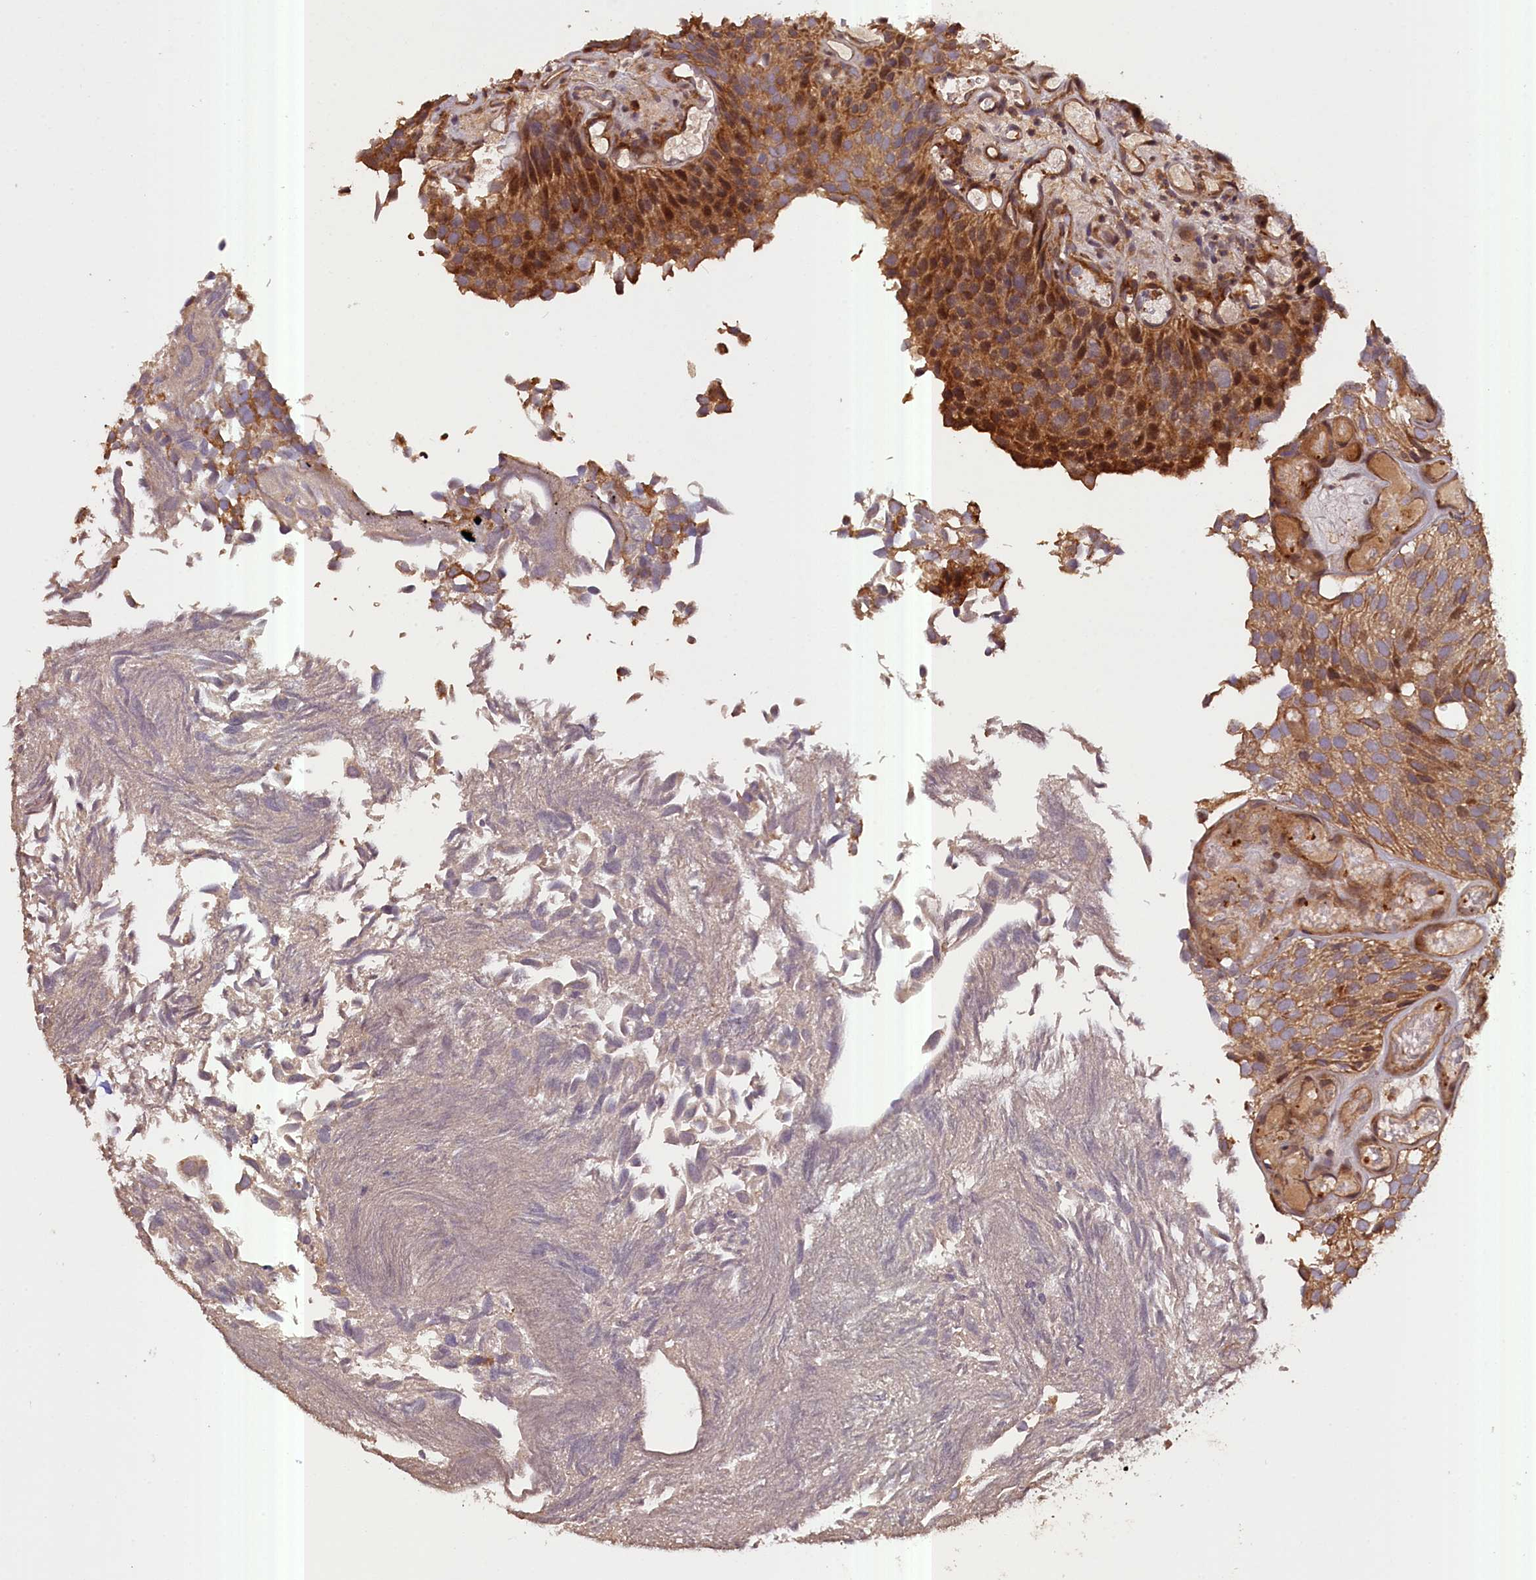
{"staining": {"intensity": "moderate", "quantity": "25%-75%", "location": "cytoplasmic/membranous,nuclear"}, "tissue": "urothelial cancer", "cell_type": "Tumor cells", "image_type": "cancer", "snomed": [{"axis": "morphology", "description": "Urothelial carcinoma, Low grade"}, {"axis": "topography", "description": "Urinary bladder"}], "caption": "DAB immunohistochemical staining of human low-grade urothelial carcinoma demonstrates moderate cytoplasmic/membranous and nuclear protein expression in approximately 25%-75% of tumor cells.", "gene": "FUZ", "patient": {"sex": "male", "age": 89}}